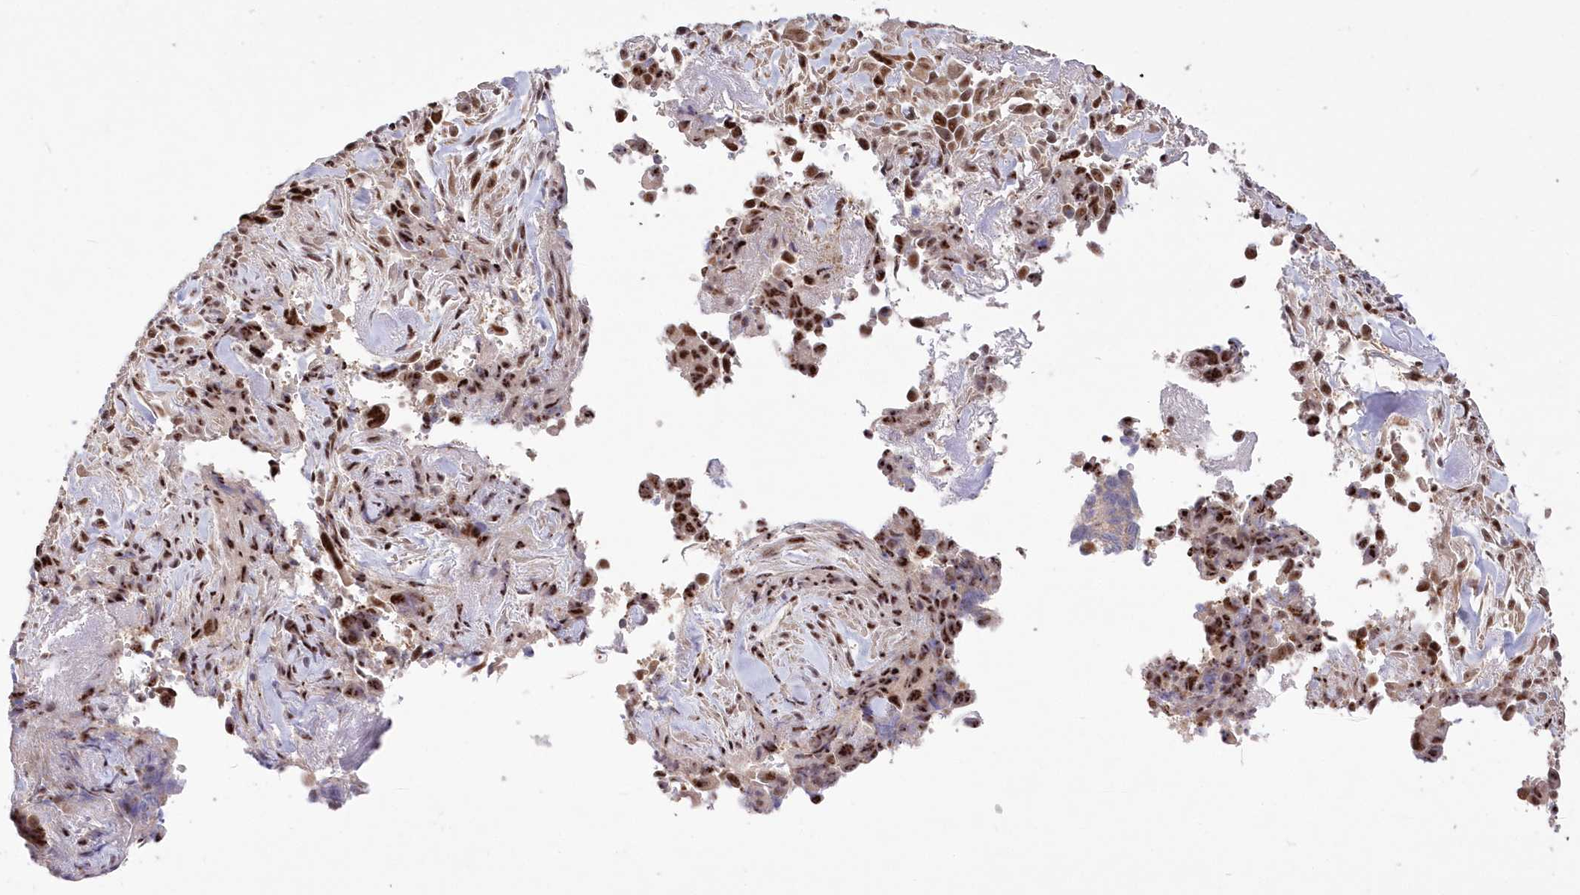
{"staining": {"intensity": "moderate", "quantity": ">75%", "location": "nuclear"}, "tissue": "liver cancer", "cell_type": "Tumor cells", "image_type": "cancer", "snomed": [{"axis": "morphology", "description": "Cholangiocarcinoma"}, {"axis": "topography", "description": "Liver"}], "caption": "Protein positivity by immunohistochemistry (IHC) demonstrates moderate nuclear expression in approximately >75% of tumor cells in liver cholangiocarcinoma.", "gene": "WBP1L", "patient": {"sex": "female", "age": 79}}